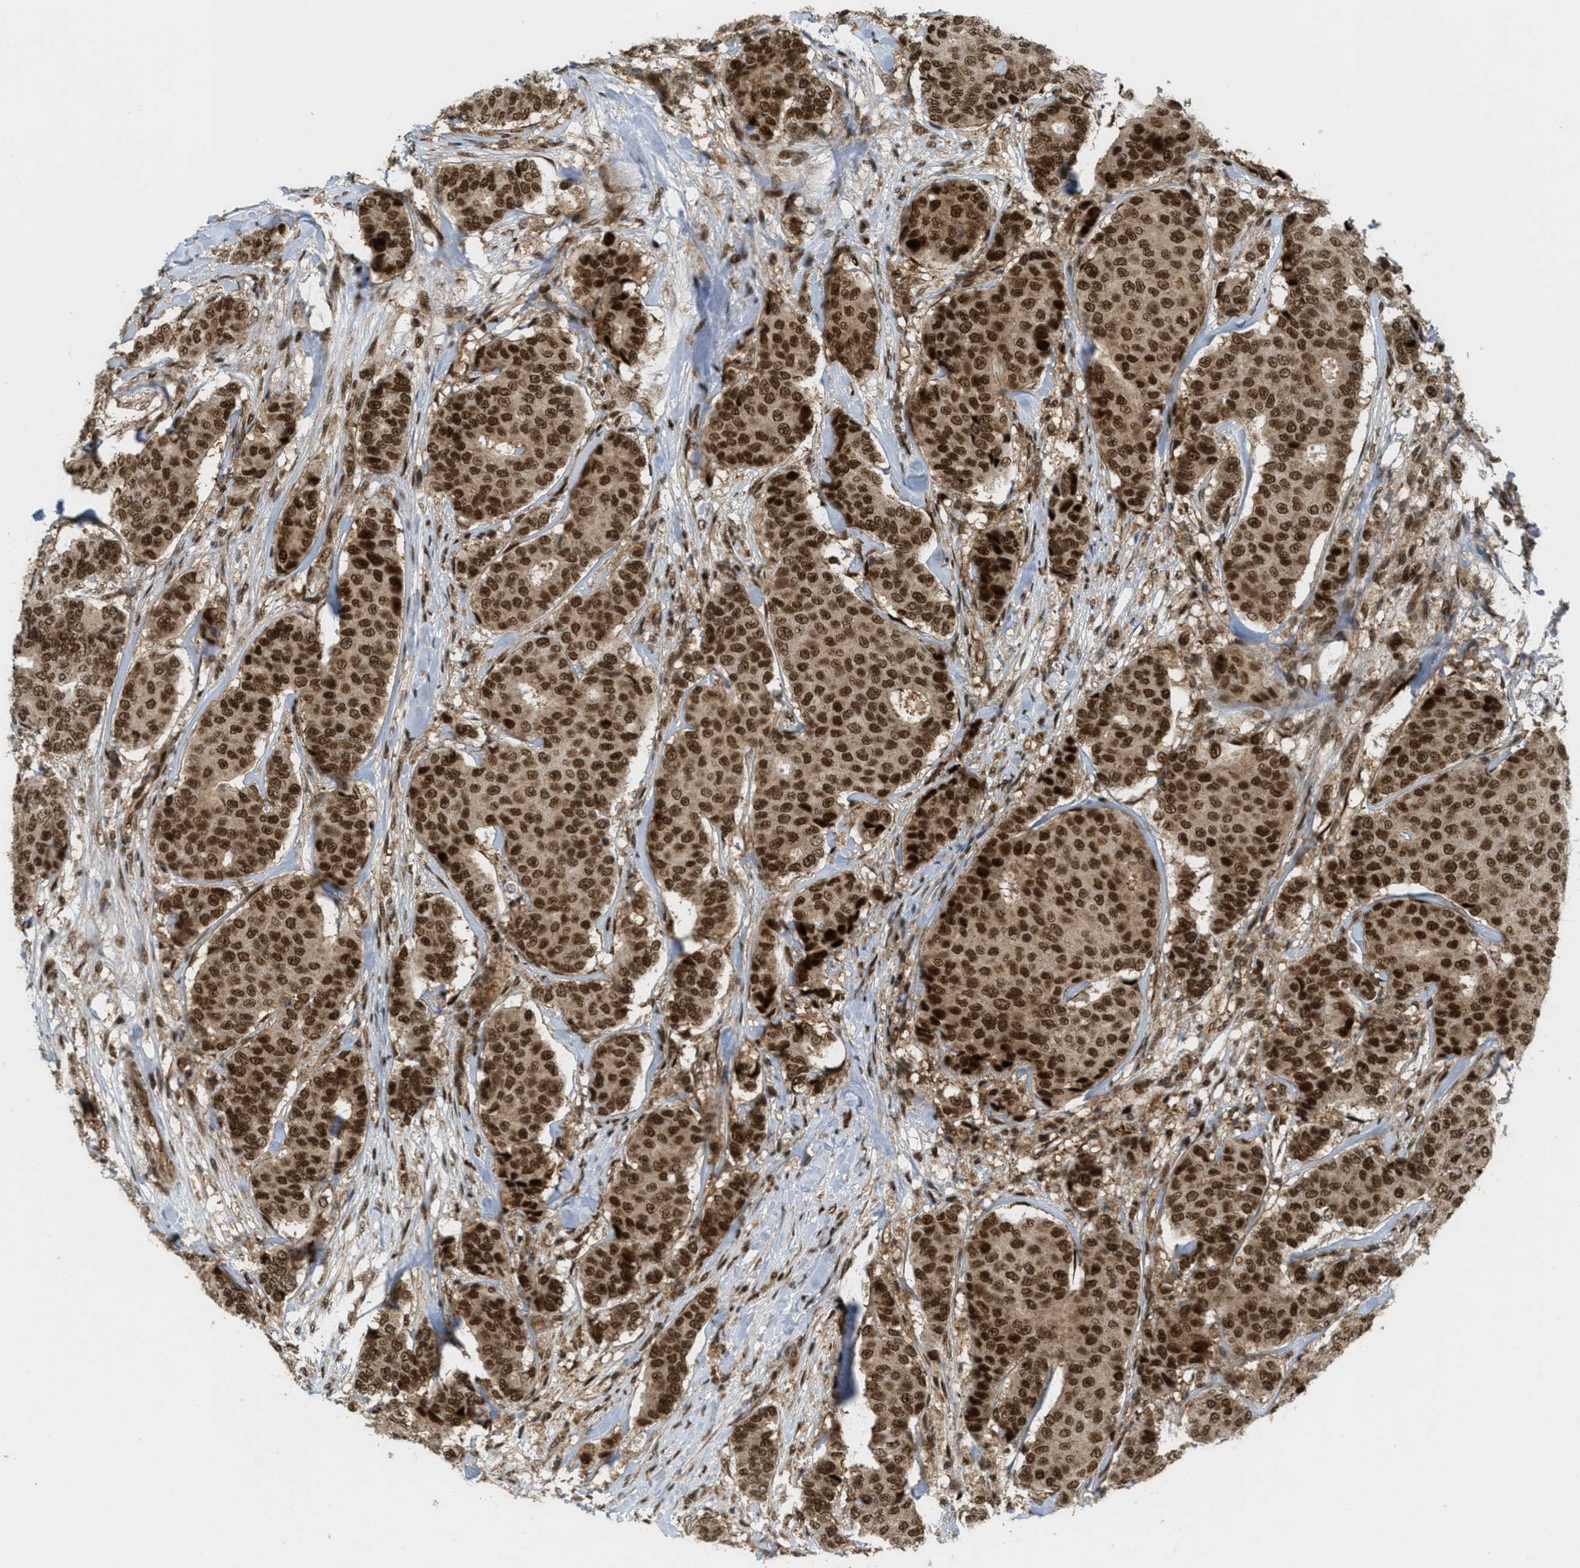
{"staining": {"intensity": "strong", "quantity": ">75%", "location": "cytoplasmic/membranous,nuclear"}, "tissue": "breast cancer", "cell_type": "Tumor cells", "image_type": "cancer", "snomed": [{"axis": "morphology", "description": "Duct carcinoma"}, {"axis": "topography", "description": "Breast"}], "caption": "DAB immunohistochemical staining of human infiltrating ductal carcinoma (breast) demonstrates strong cytoplasmic/membranous and nuclear protein expression in about >75% of tumor cells. The staining was performed using DAB (3,3'-diaminobenzidine) to visualize the protein expression in brown, while the nuclei were stained in blue with hematoxylin (Magnification: 20x).", "gene": "TLK1", "patient": {"sex": "female", "age": 75}}